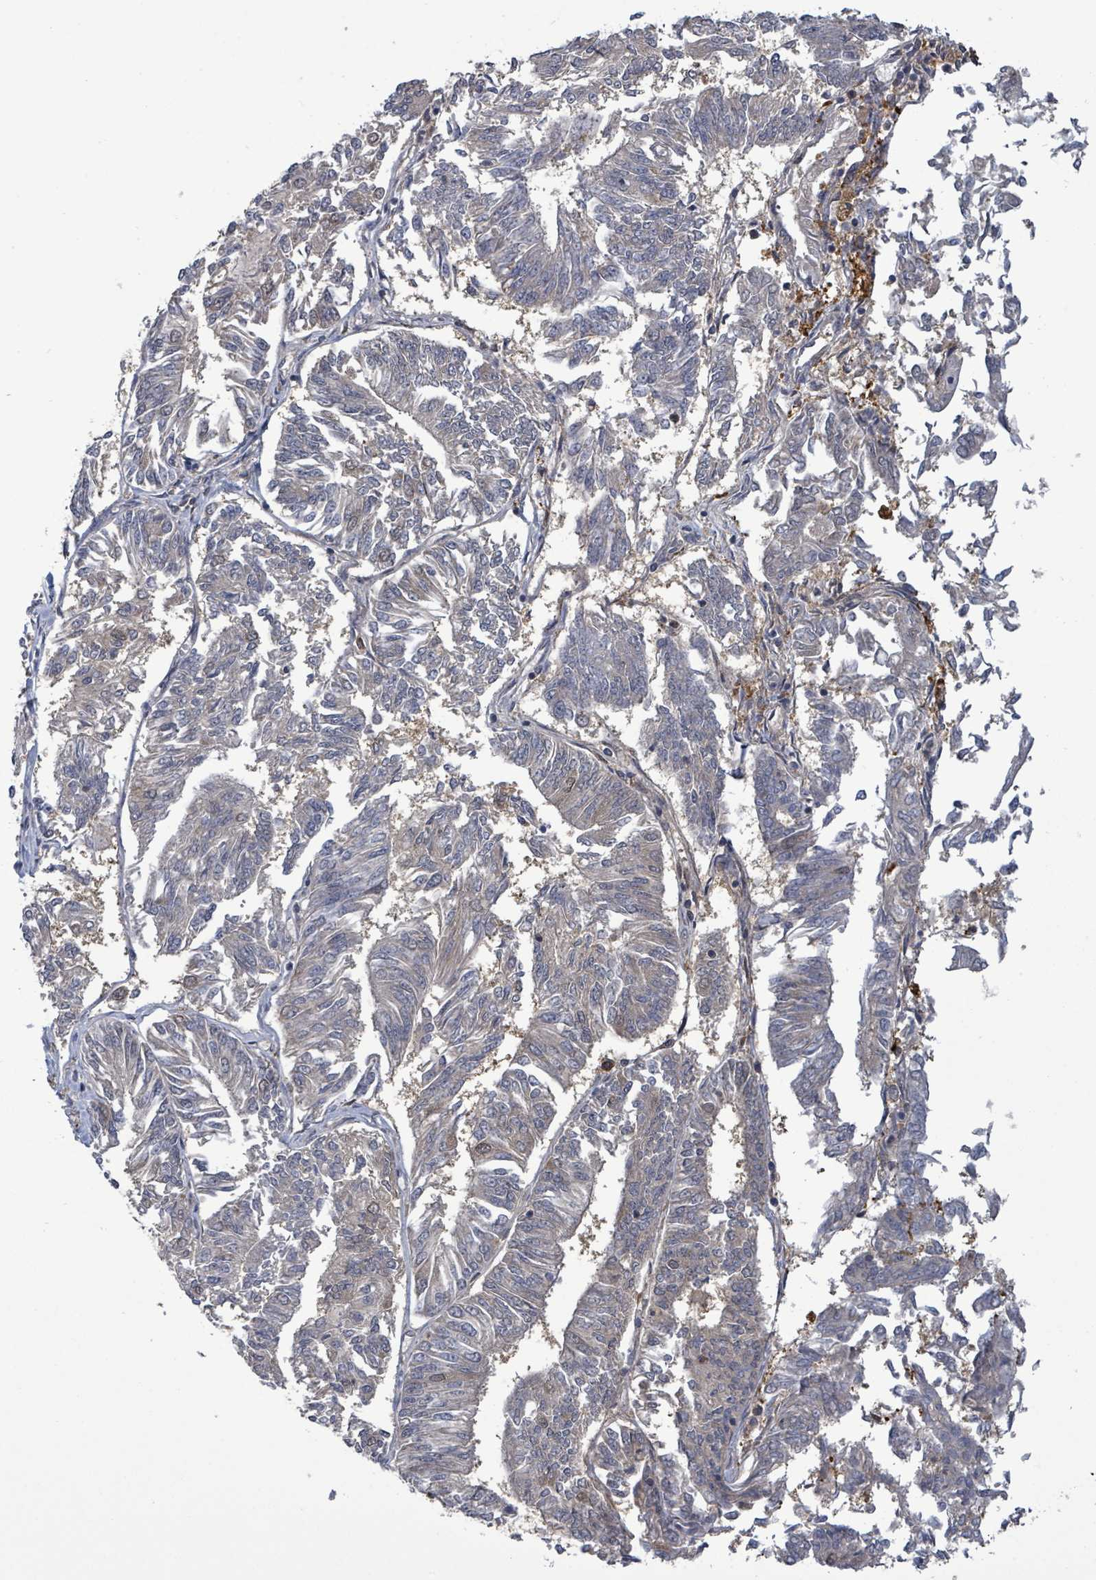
{"staining": {"intensity": "negative", "quantity": "none", "location": "none"}, "tissue": "endometrial cancer", "cell_type": "Tumor cells", "image_type": "cancer", "snomed": [{"axis": "morphology", "description": "Adenocarcinoma, NOS"}, {"axis": "topography", "description": "Endometrium"}], "caption": "A histopathology image of human endometrial cancer is negative for staining in tumor cells.", "gene": "FBXO6", "patient": {"sex": "female", "age": 58}}